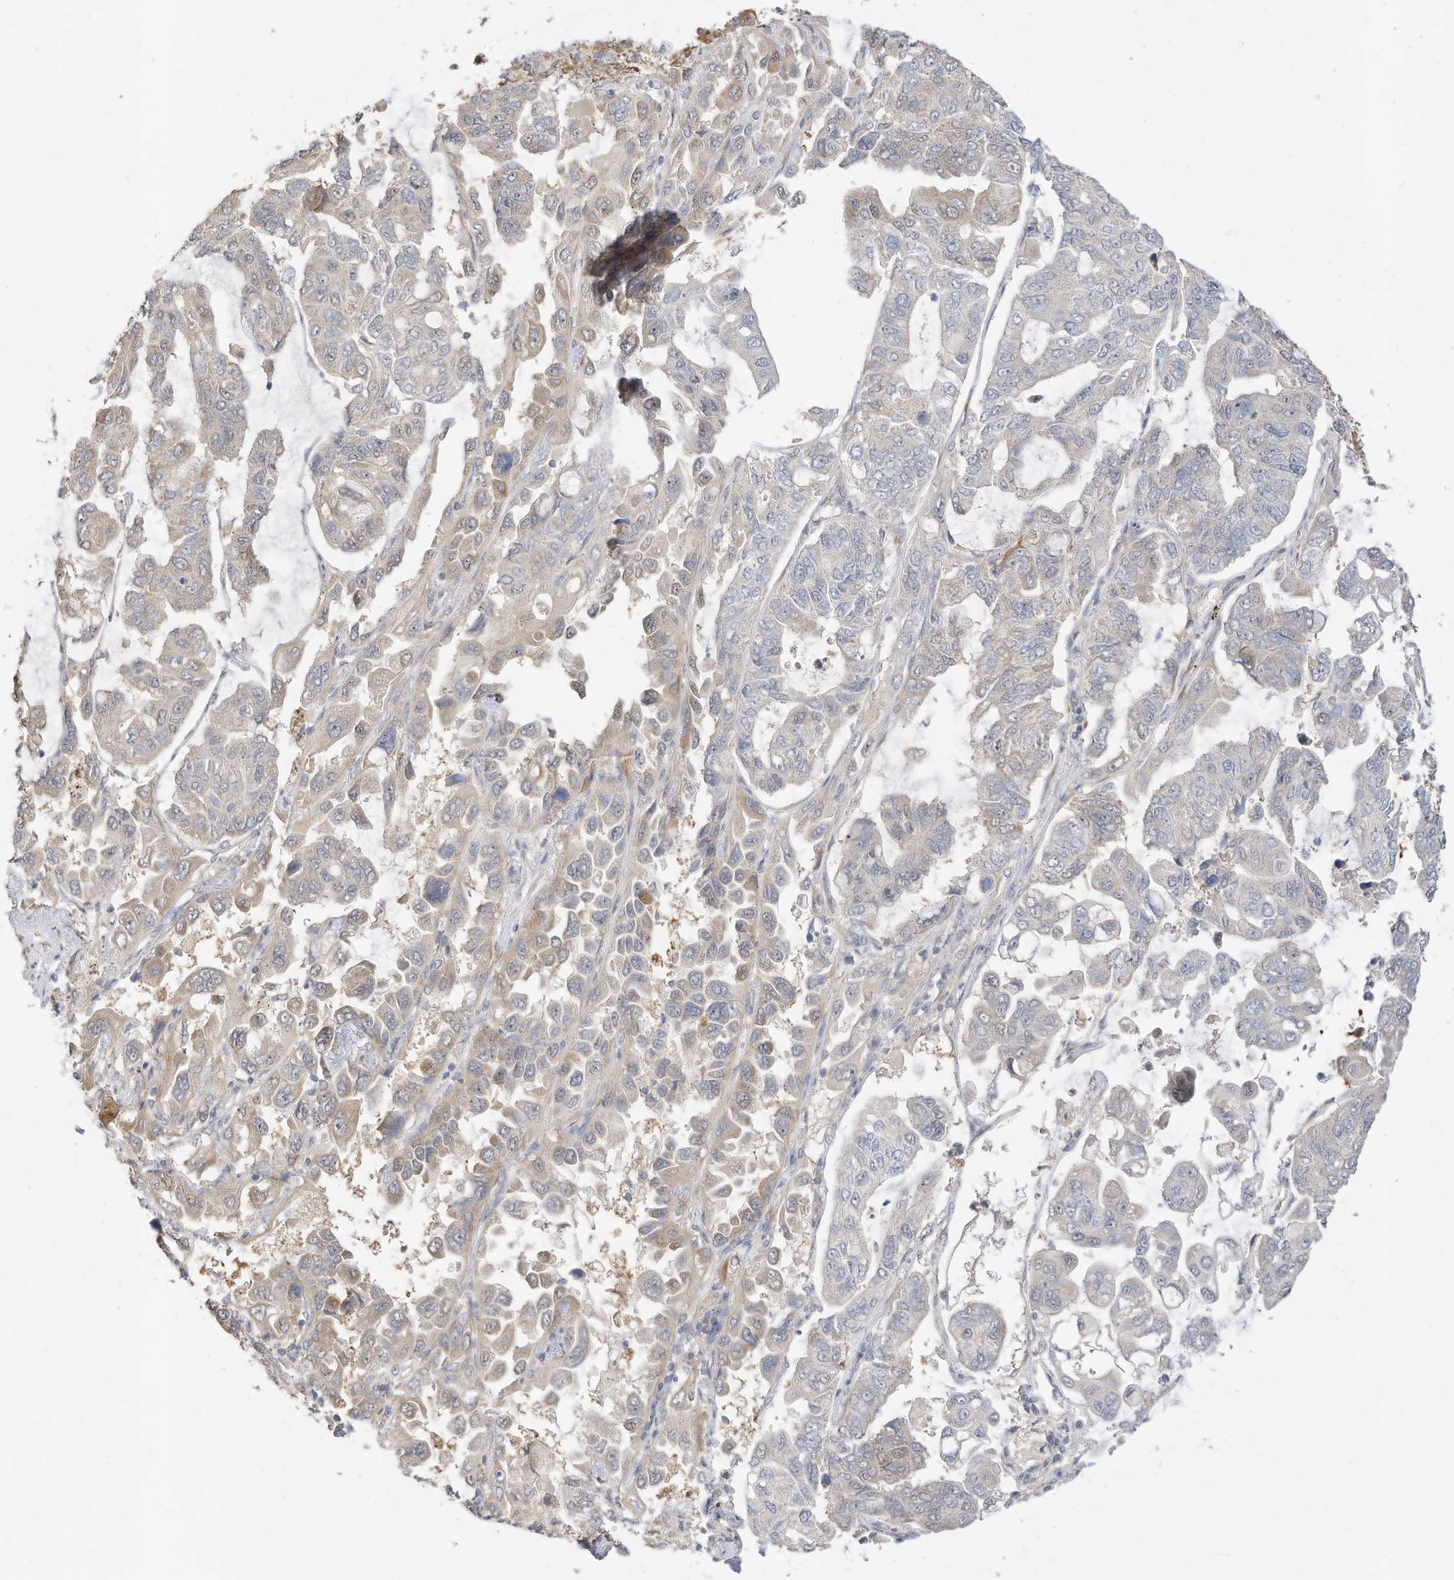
{"staining": {"intensity": "moderate", "quantity": "<25%", "location": "cytoplasmic/membranous"}, "tissue": "lung cancer", "cell_type": "Tumor cells", "image_type": "cancer", "snomed": [{"axis": "morphology", "description": "Adenocarcinoma, NOS"}, {"axis": "topography", "description": "Lung"}], "caption": "Brown immunohistochemical staining in human adenocarcinoma (lung) demonstrates moderate cytoplasmic/membranous staining in about <25% of tumor cells.", "gene": "CAGE1", "patient": {"sex": "male", "age": 64}}